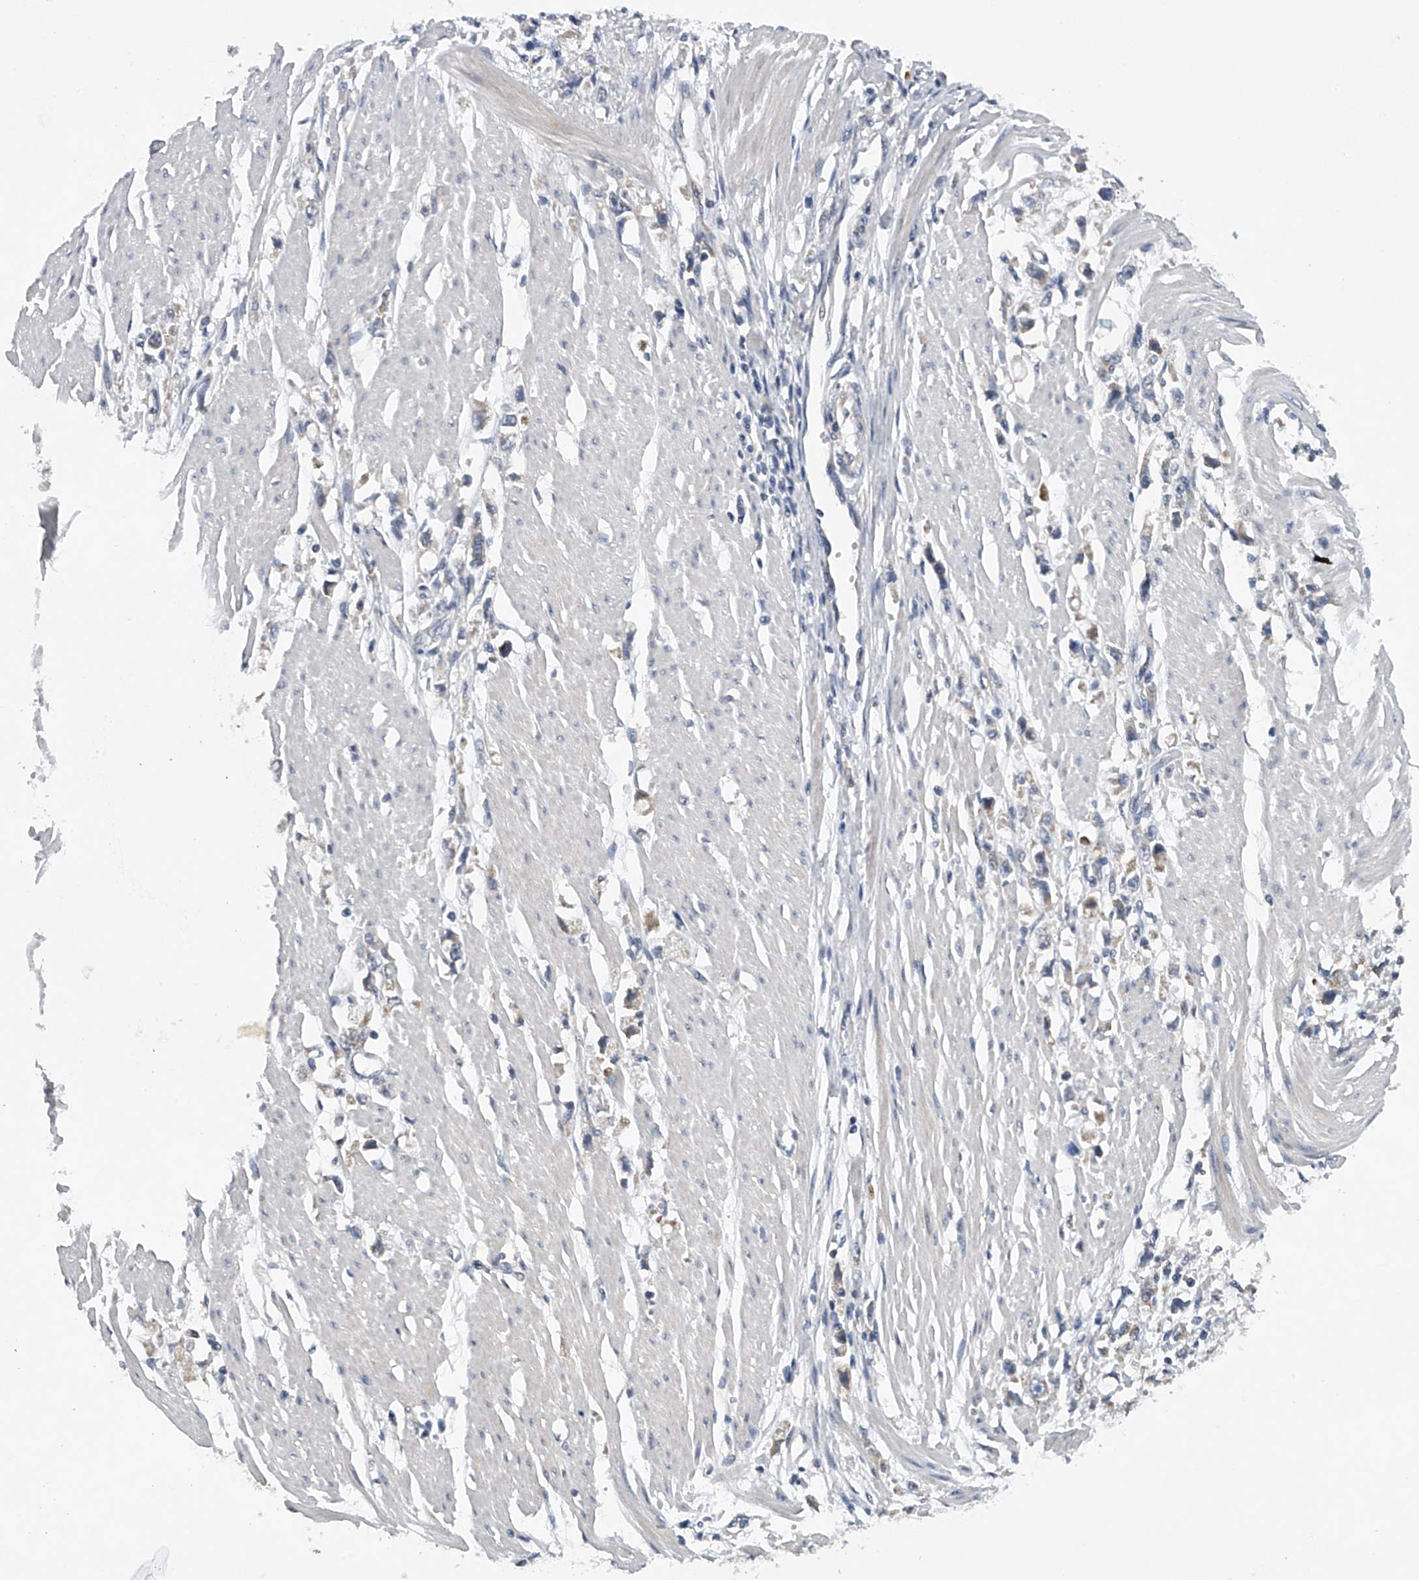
{"staining": {"intensity": "weak", "quantity": "<25%", "location": "cytoplasmic/membranous"}, "tissue": "stomach cancer", "cell_type": "Tumor cells", "image_type": "cancer", "snomed": [{"axis": "morphology", "description": "Adenocarcinoma, NOS"}, {"axis": "topography", "description": "Stomach"}], "caption": "Human stomach adenocarcinoma stained for a protein using immunohistochemistry (IHC) reveals no positivity in tumor cells.", "gene": "RNF5", "patient": {"sex": "female", "age": 59}}